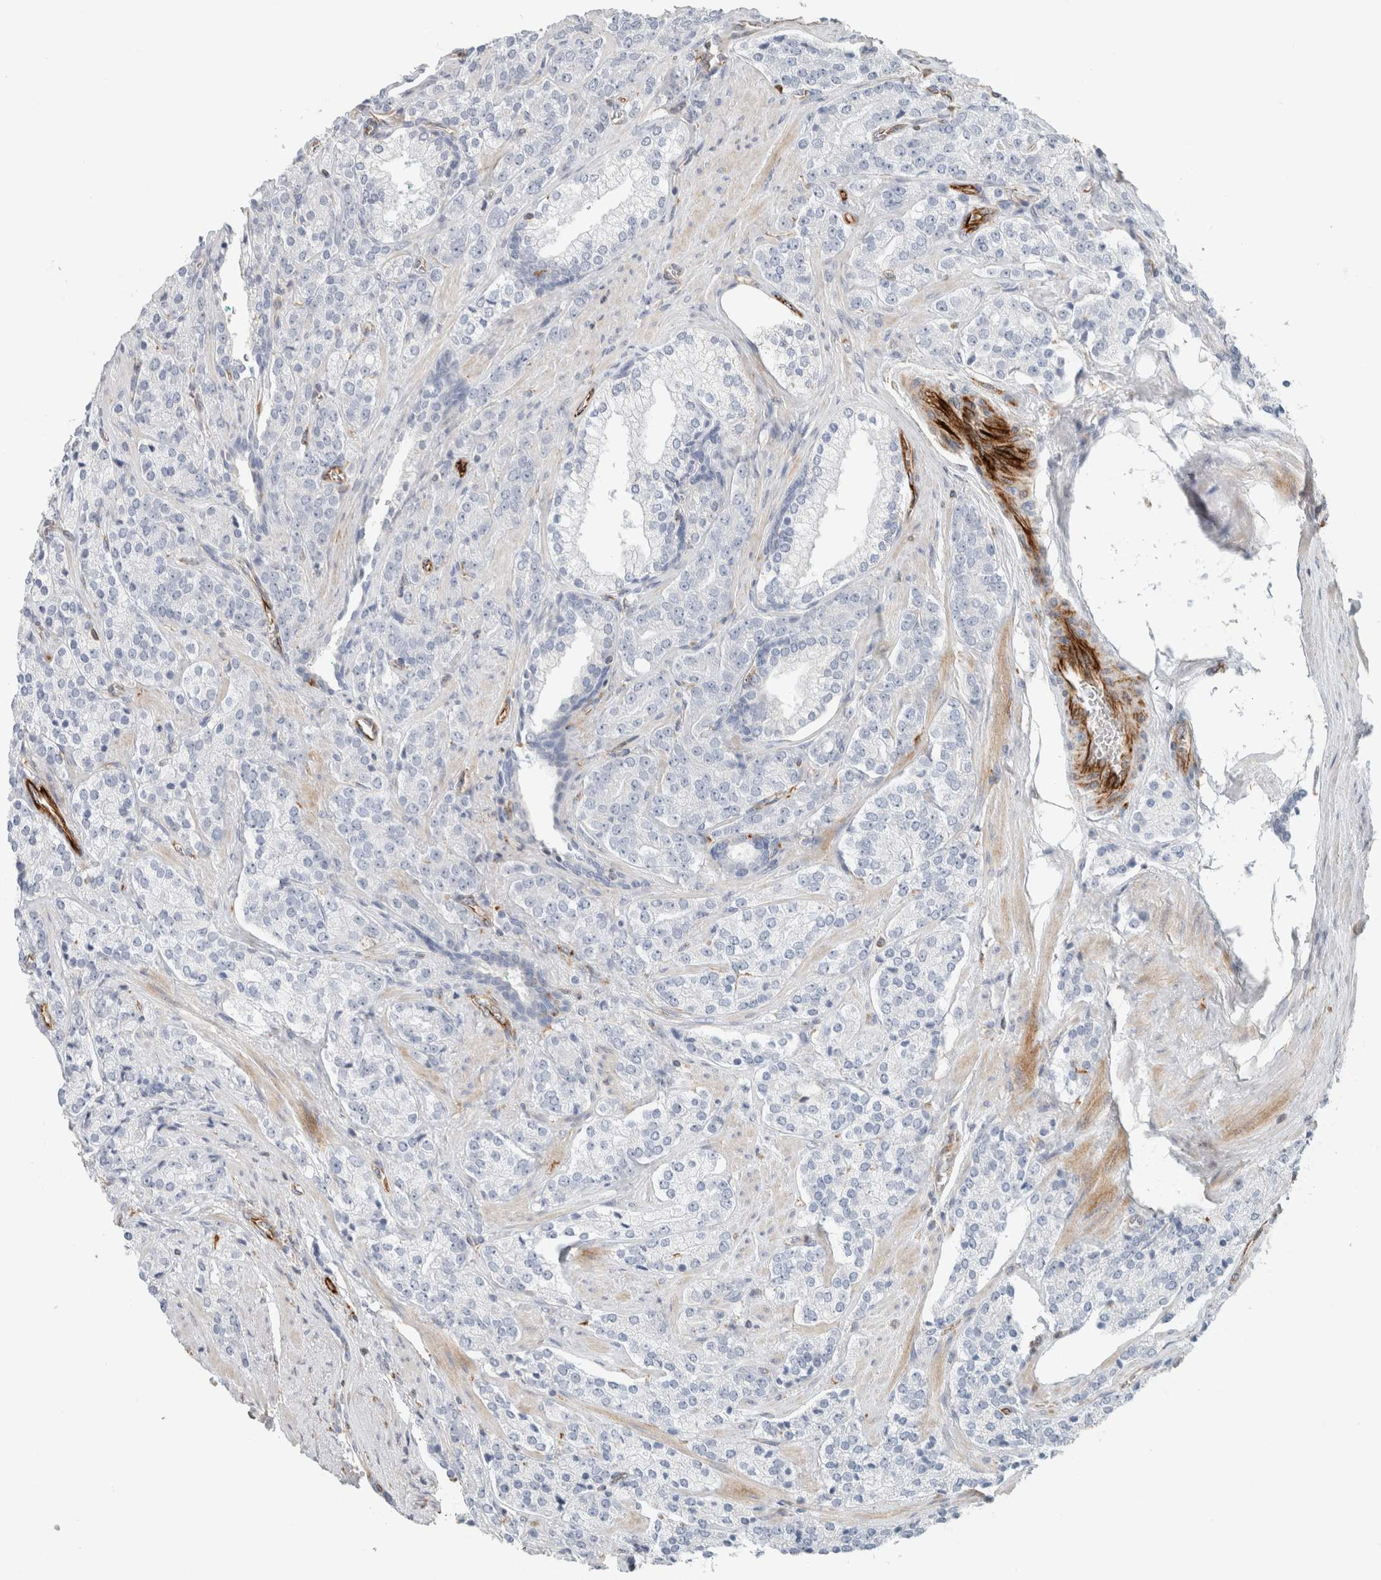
{"staining": {"intensity": "negative", "quantity": "none", "location": "none"}, "tissue": "prostate cancer", "cell_type": "Tumor cells", "image_type": "cancer", "snomed": [{"axis": "morphology", "description": "Adenocarcinoma, High grade"}, {"axis": "topography", "description": "Prostate"}], "caption": "Immunohistochemistry histopathology image of human prostate cancer (adenocarcinoma (high-grade)) stained for a protein (brown), which demonstrates no positivity in tumor cells.", "gene": "LY86", "patient": {"sex": "male", "age": 71}}